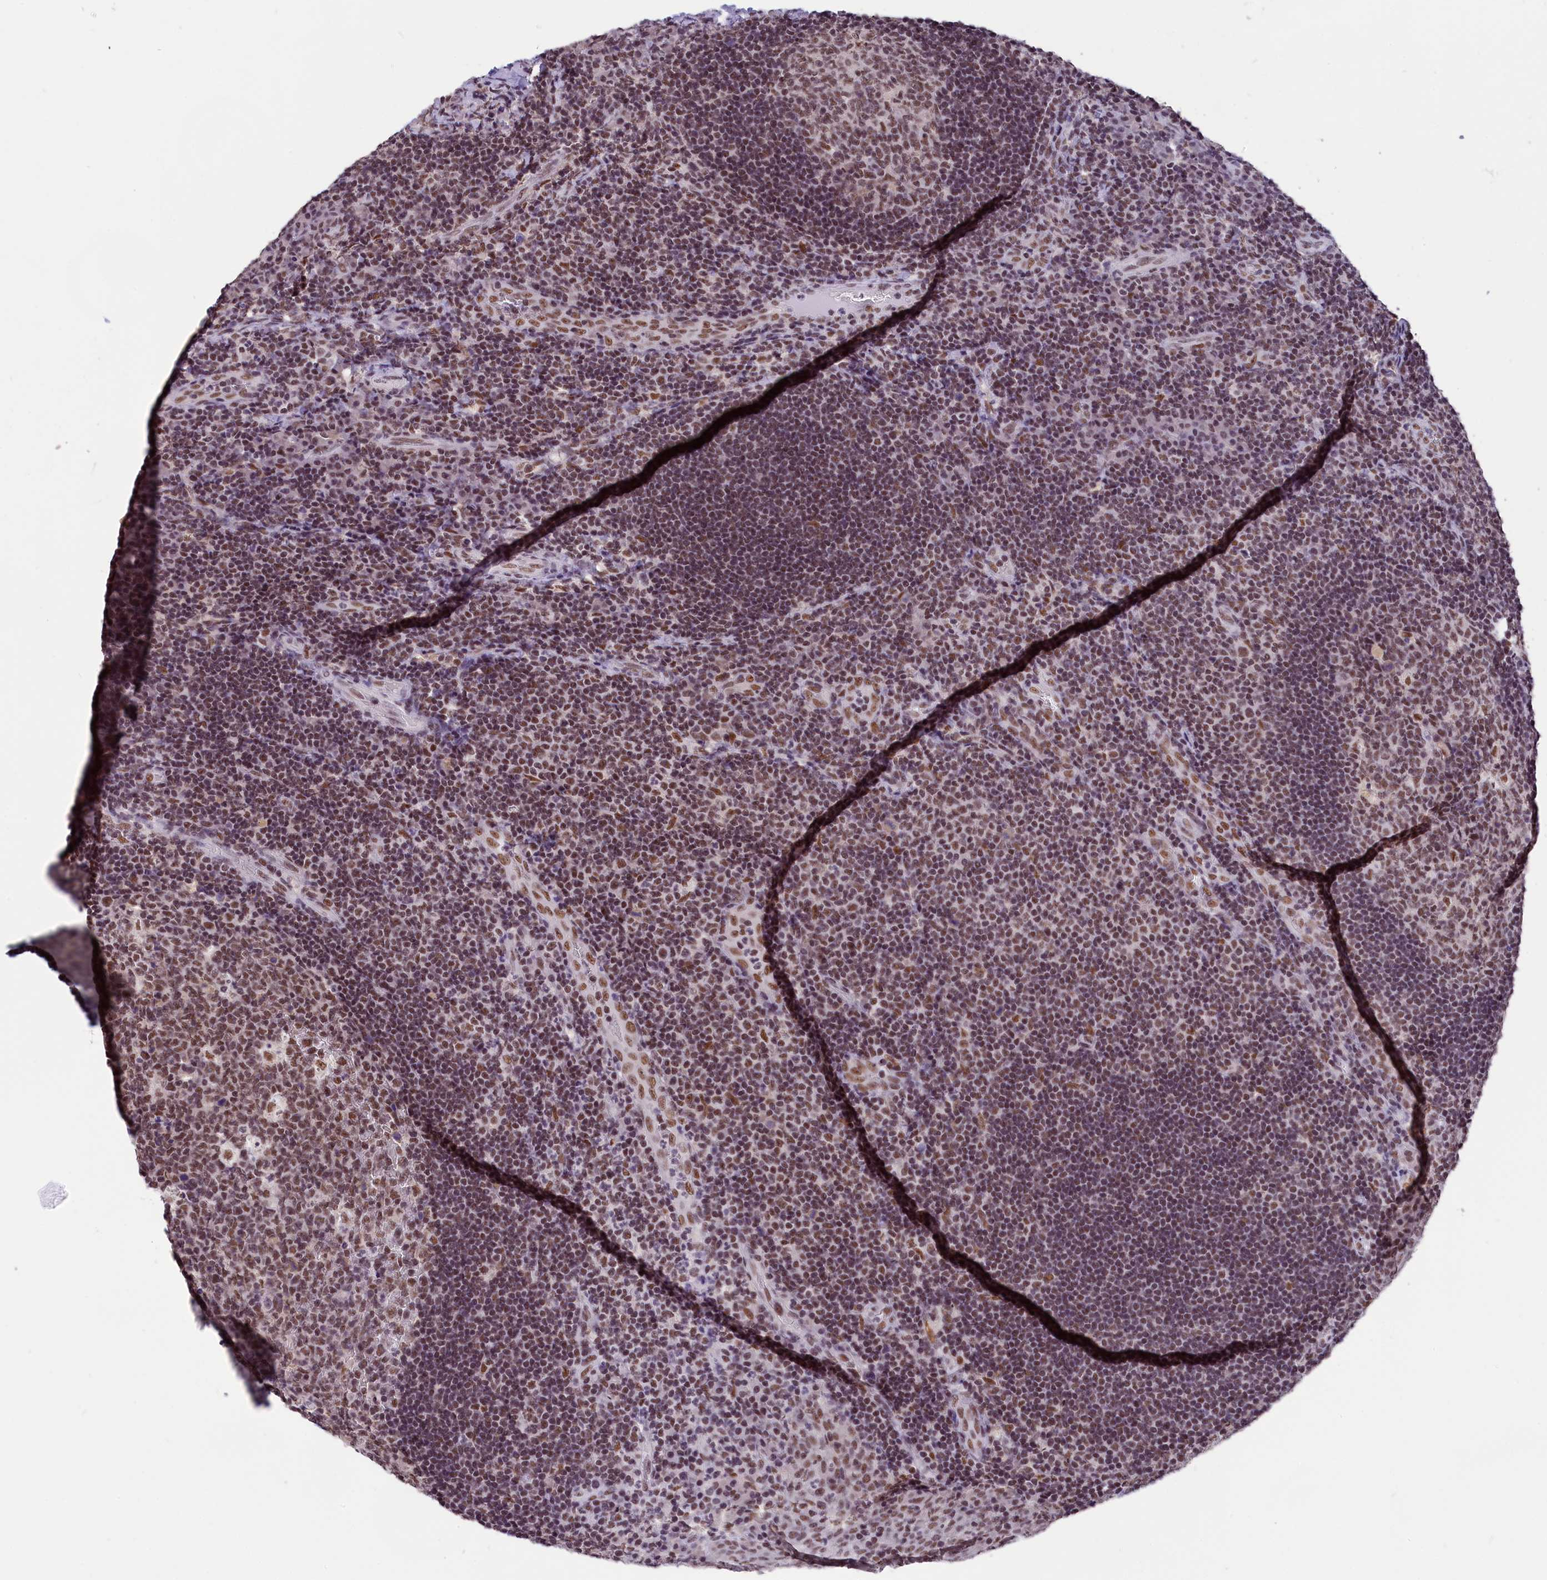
{"staining": {"intensity": "moderate", "quantity": ">75%", "location": "nuclear"}, "tissue": "tonsil", "cell_type": "Germinal center cells", "image_type": "normal", "snomed": [{"axis": "morphology", "description": "Normal tissue, NOS"}, {"axis": "topography", "description": "Tonsil"}], "caption": "Tonsil stained with DAB IHC demonstrates medium levels of moderate nuclear staining in about >75% of germinal center cells.", "gene": "ZC3H4", "patient": {"sex": "male", "age": 17}}